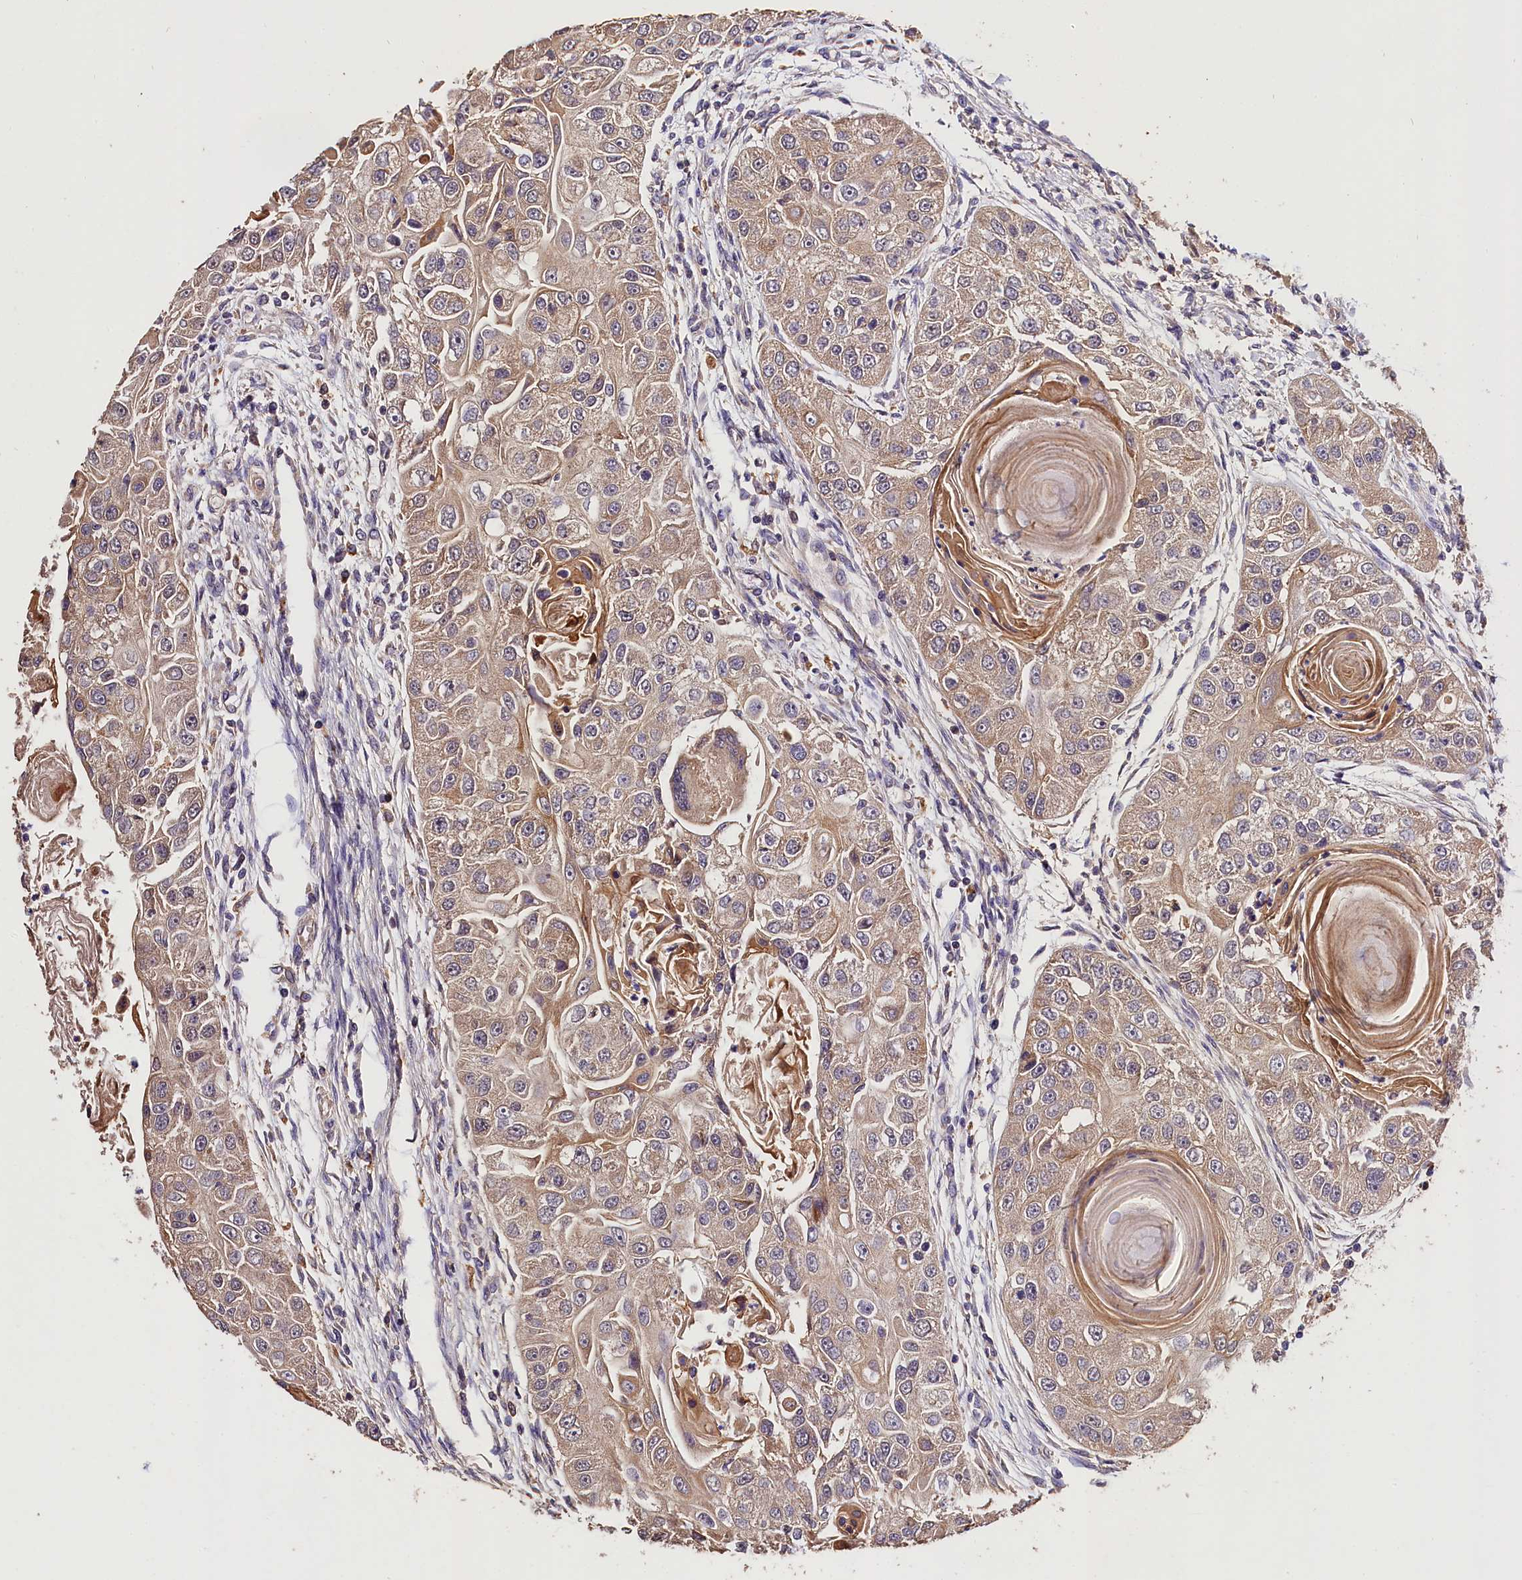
{"staining": {"intensity": "moderate", "quantity": ">75%", "location": "cytoplasmic/membranous"}, "tissue": "head and neck cancer", "cell_type": "Tumor cells", "image_type": "cancer", "snomed": [{"axis": "morphology", "description": "Normal tissue, NOS"}, {"axis": "morphology", "description": "Squamous cell carcinoma, NOS"}, {"axis": "topography", "description": "Skeletal muscle"}, {"axis": "topography", "description": "Head-Neck"}], "caption": "DAB immunohistochemical staining of human head and neck squamous cell carcinoma displays moderate cytoplasmic/membranous protein staining in approximately >75% of tumor cells.", "gene": "OAS3", "patient": {"sex": "male", "age": 51}}